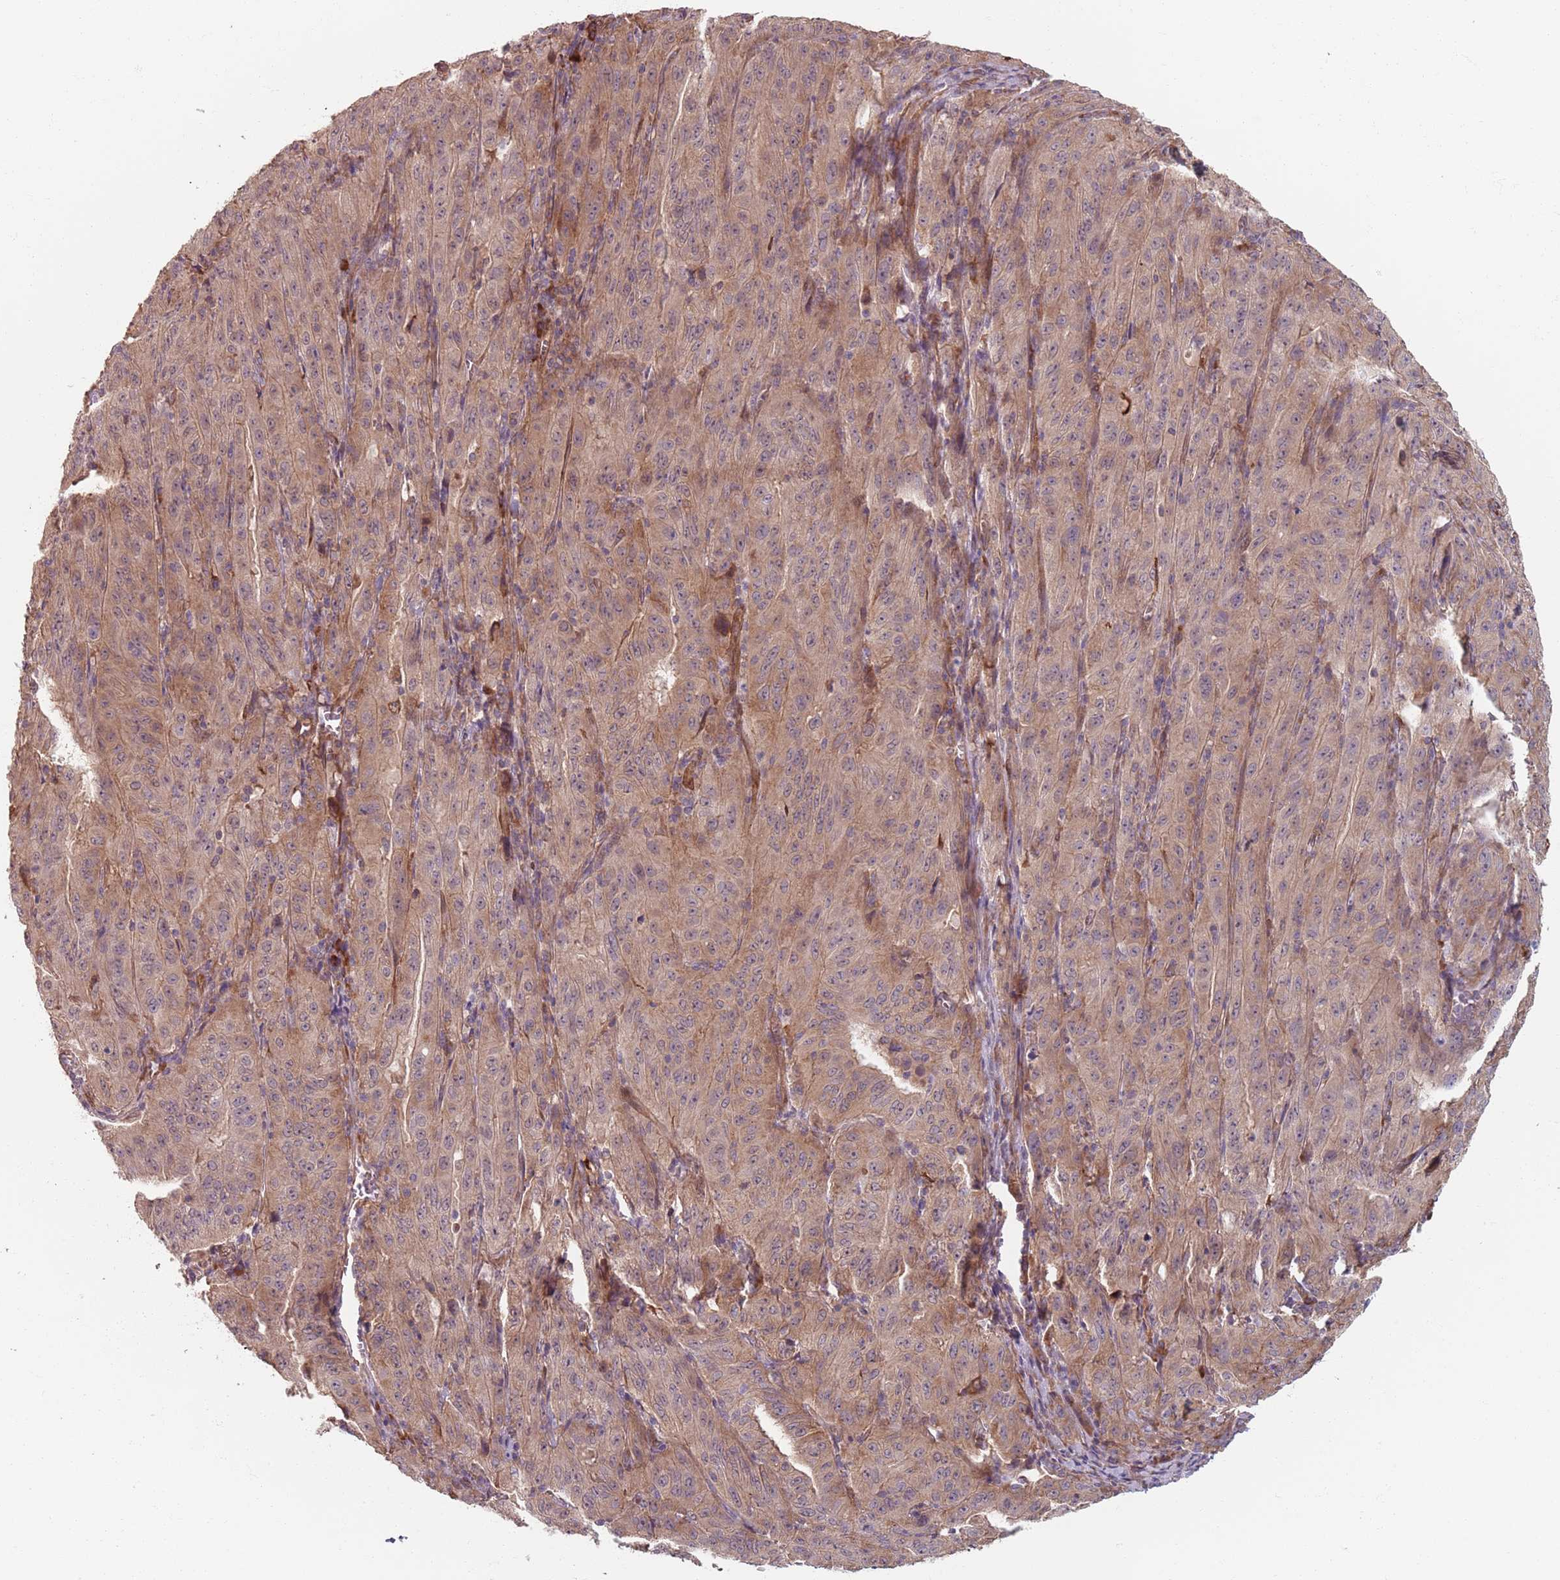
{"staining": {"intensity": "moderate", "quantity": ">75%", "location": "cytoplasmic/membranous"}, "tissue": "pancreatic cancer", "cell_type": "Tumor cells", "image_type": "cancer", "snomed": [{"axis": "morphology", "description": "Adenocarcinoma, NOS"}, {"axis": "topography", "description": "Pancreas"}], "caption": "Pancreatic cancer (adenocarcinoma) stained with immunohistochemistry reveals moderate cytoplasmic/membranous expression in approximately >75% of tumor cells. (IHC, brightfield microscopy, high magnification).", "gene": "NOTCH3", "patient": {"sex": "male", "age": 63}}